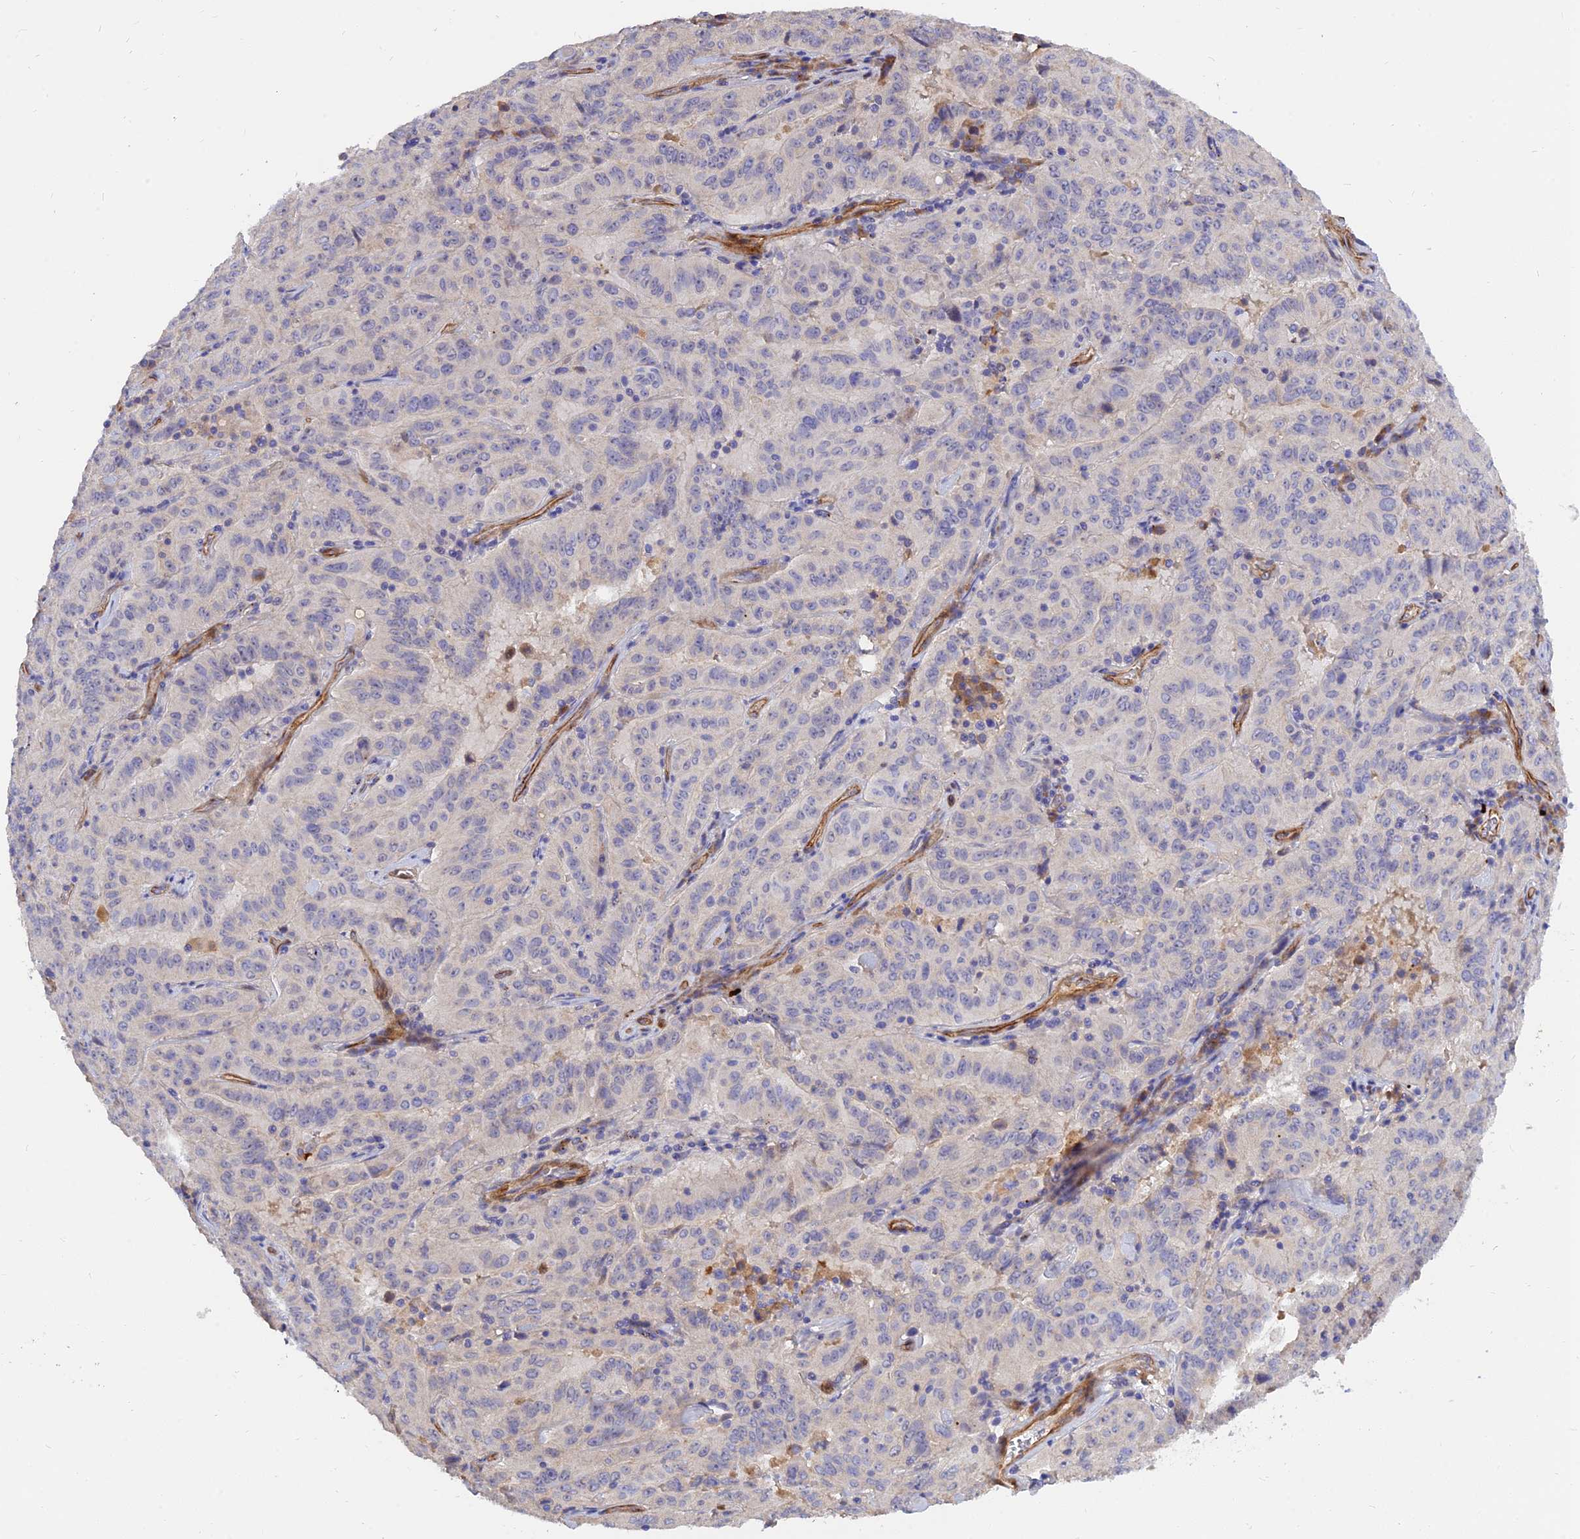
{"staining": {"intensity": "negative", "quantity": "none", "location": "none"}, "tissue": "pancreatic cancer", "cell_type": "Tumor cells", "image_type": "cancer", "snomed": [{"axis": "morphology", "description": "Adenocarcinoma, NOS"}, {"axis": "topography", "description": "Pancreas"}], "caption": "The immunohistochemistry micrograph has no significant expression in tumor cells of adenocarcinoma (pancreatic) tissue.", "gene": "MRPL35", "patient": {"sex": "male", "age": 63}}